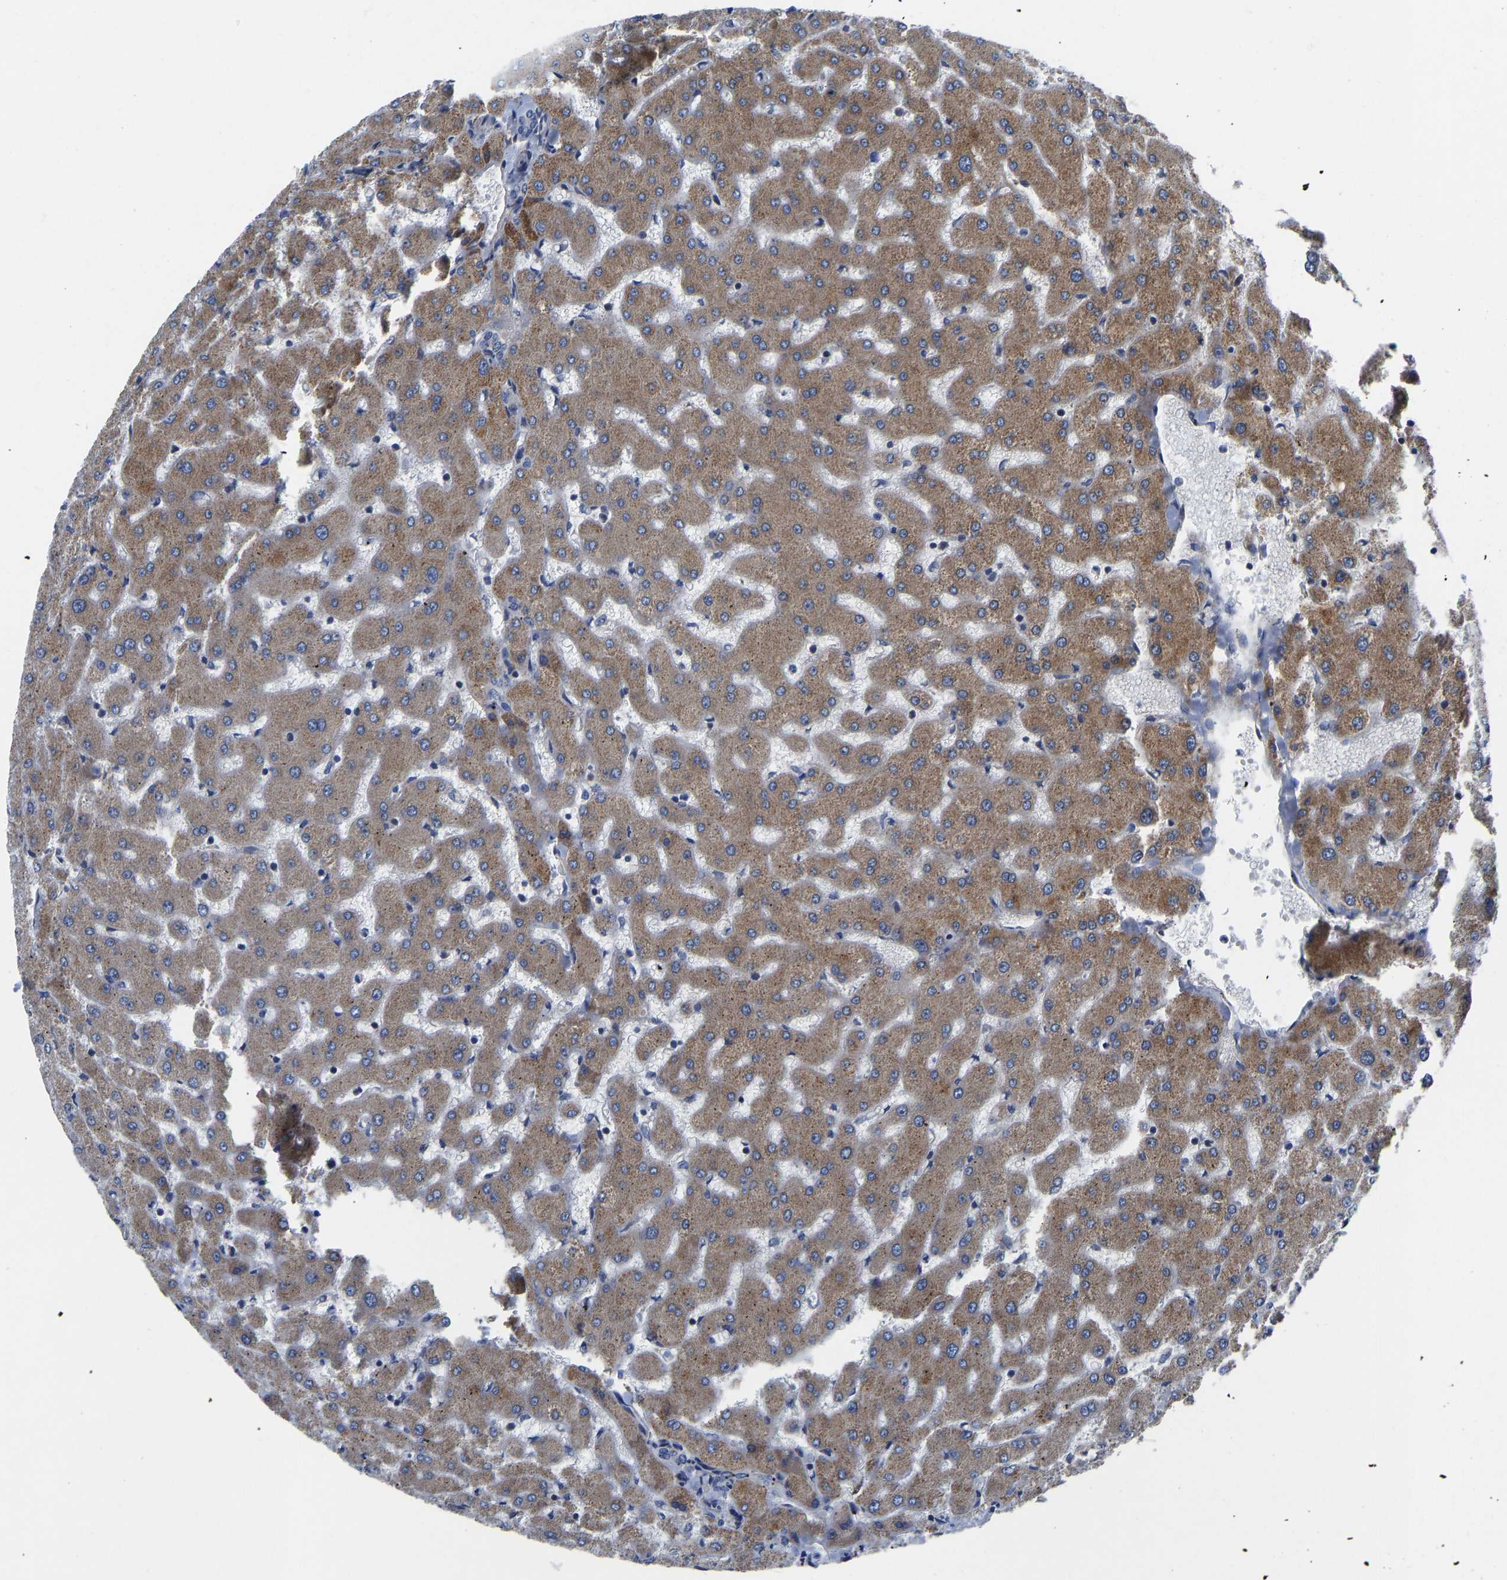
{"staining": {"intensity": "negative", "quantity": "none", "location": "none"}, "tissue": "liver", "cell_type": "Cholangiocytes", "image_type": "normal", "snomed": [{"axis": "morphology", "description": "Normal tissue, NOS"}, {"axis": "topography", "description": "Liver"}], "caption": "This histopathology image is of unremarkable liver stained with immunohistochemistry (IHC) to label a protein in brown with the nuclei are counter-stained blue. There is no positivity in cholangiocytes.", "gene": "FRRS1", "patient": {"sex": "female", "age": 63}}